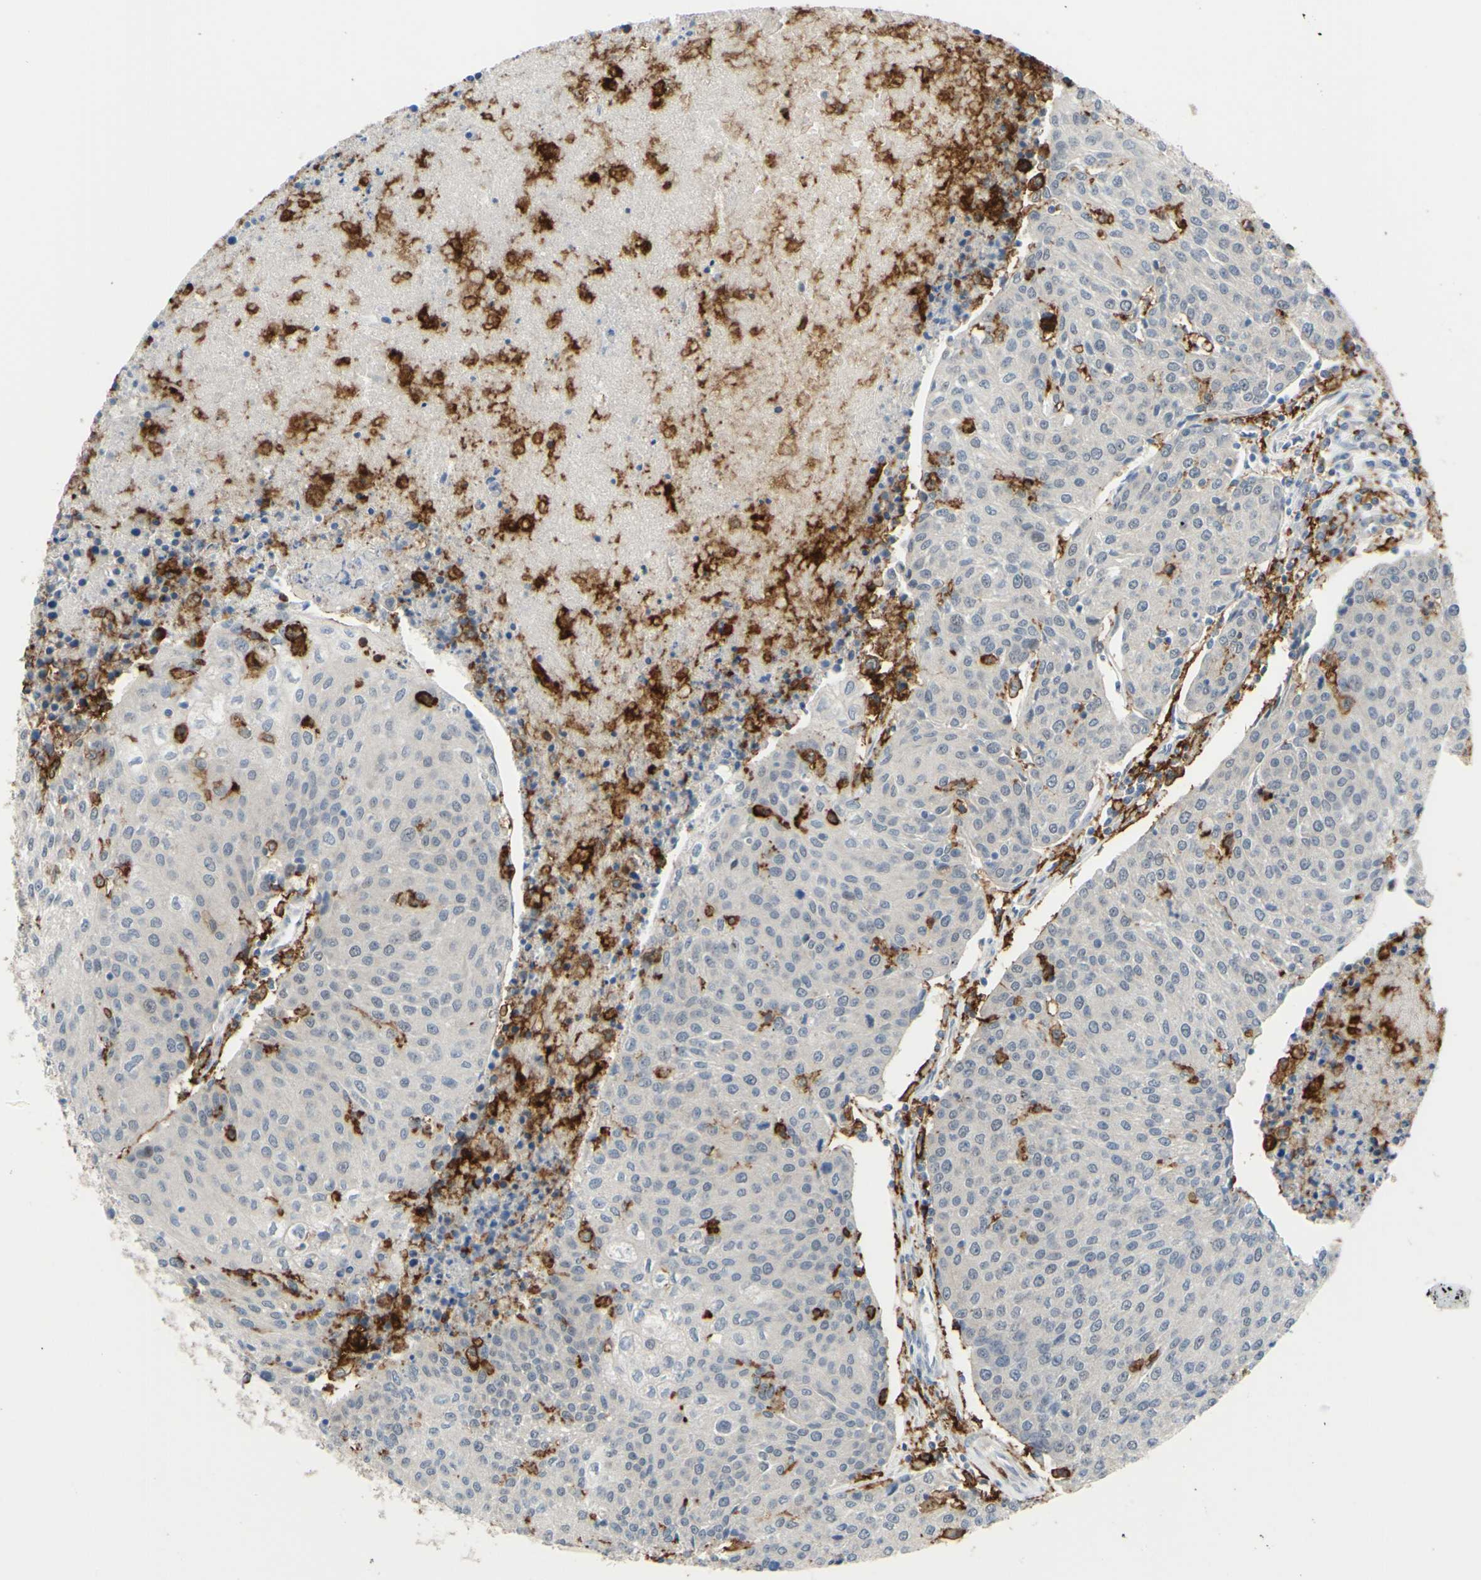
{"staining": {"intensity": "negative", "quantity": "none", "location": "none"}, "tissue": "urothelial cancer", "cell_type": "Tumor cells", "image_type": "cancer", "snomed": [{"axis": "morphology", "description": "Urothelial carcinoma, High grade"}, {"axis": "topography", "description": "Urinary bladder"}], "caption": "High power microscopy histopathology image of an immunohistochemistry image of urothelial carcinoma (high-grade), revealing no significant positivity in tumor cells. (IHC, brightfield microscopy, high magnification).", "gene": "FCGR2A", "patient": {"sex": "female", "age": 85}}